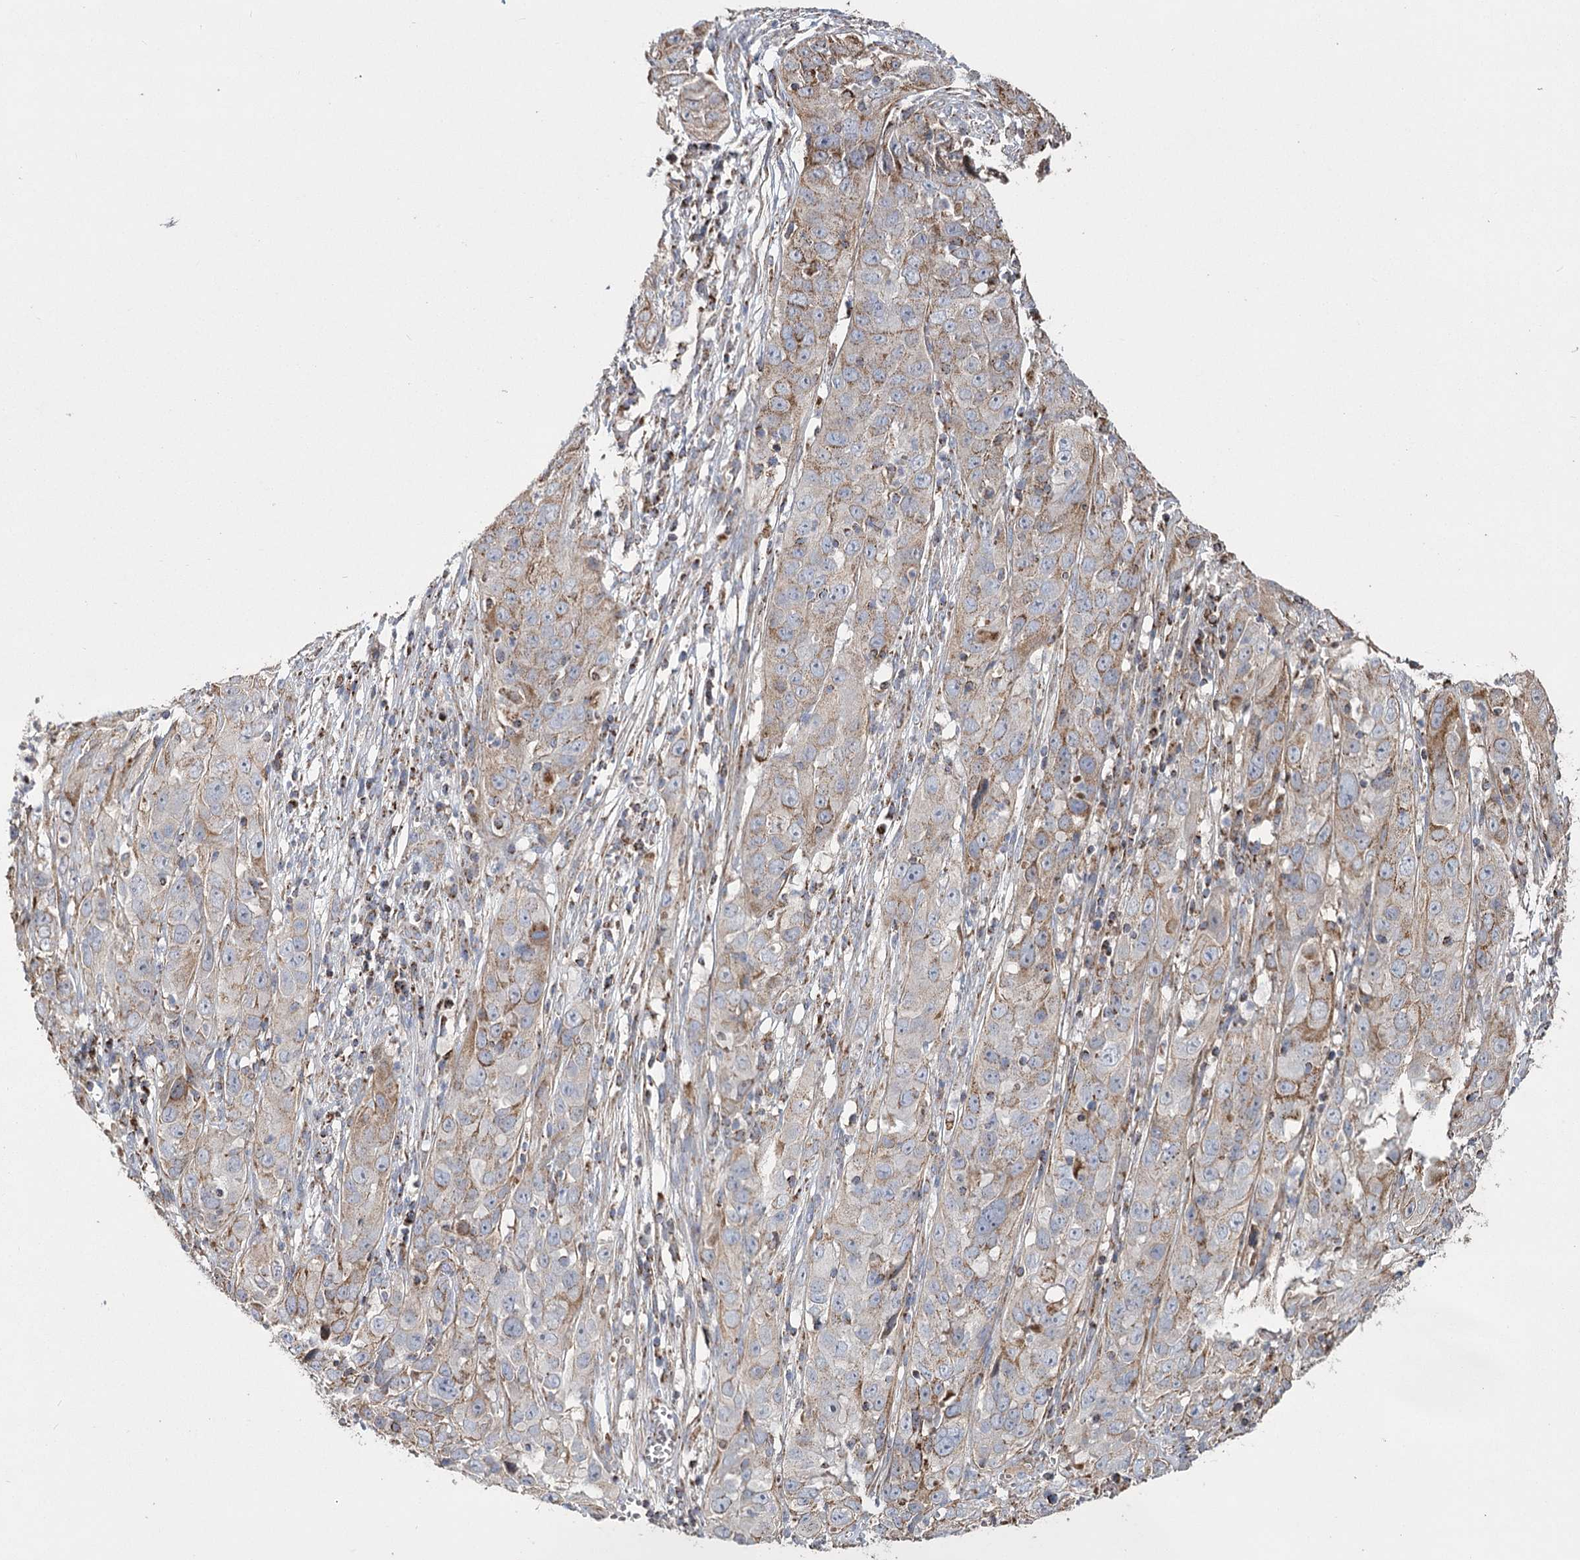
{"staining": {"intensity": "moderate", "quantity": "<25%", "location": "cytoplasmic/membranous"}, "tissue": "cervical cancer", "cell_type": "Tumor cells", "image_type": "cancer", "snomed": [{"axis": "morphology", "description": "Squamous cell carcinoma, NOS"}, {"axis": "topography", "description": "Cervix"}], "caption": "Immunohistochemistry photomicrograph of cervical squamous cell carcinoma stained for a protein (brown), which demonstrates low levels of moderate cytoplasmic/membranous expression in approximately <25% of tumor cells.", "gene": "RANBP3L", "patient": {"sex": "female", "age": 32}}